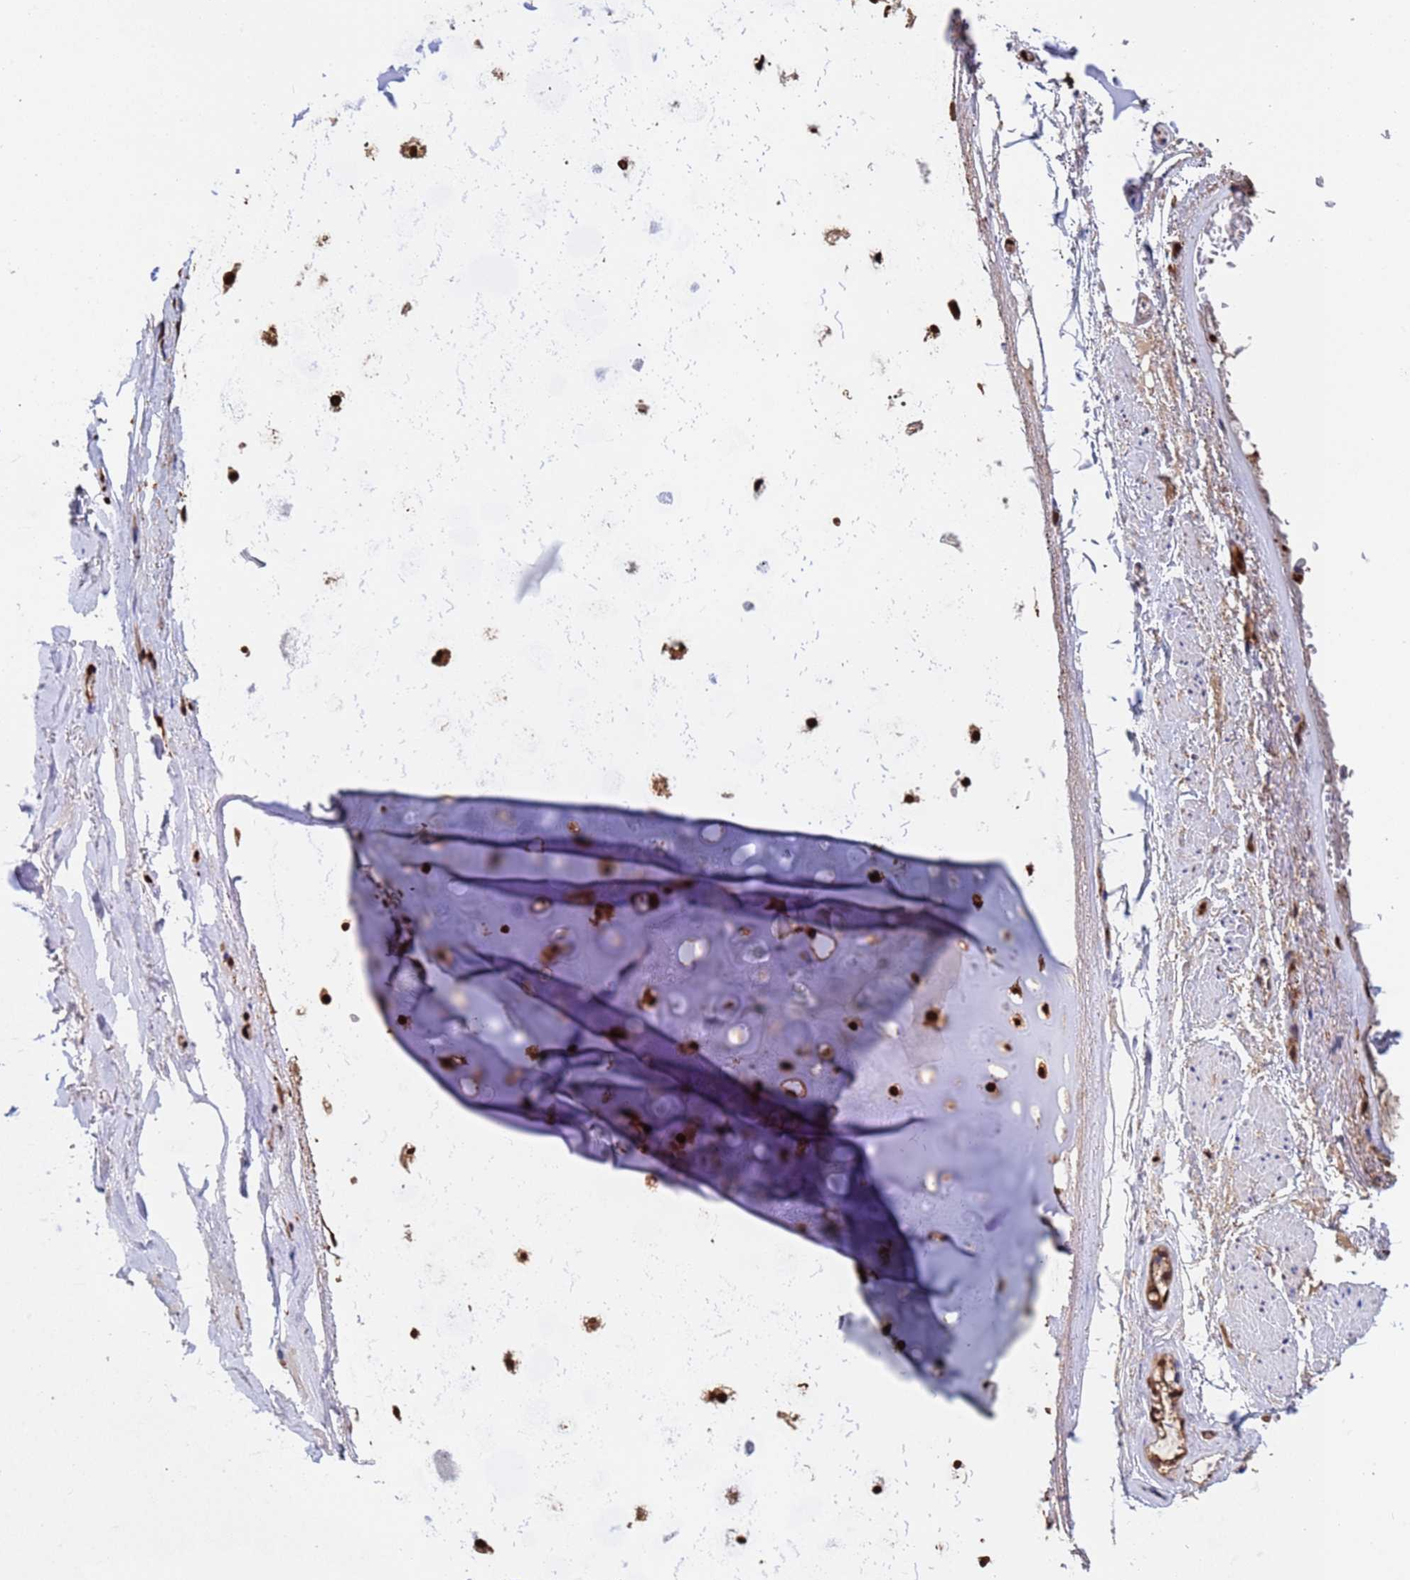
{"staining": {"intensity": "strong", "quantity": "25%-75%", "location": "cytoplasmic/membranous,nuclear"}, "tissue": "adipose tissue", "cell_type": "Adipocytes", "image_type": "normal", "snomed": [{"axis": "morphology", "description": "Normal tissue, NOS"}, {"axis": "topography", "description": "Cartilage tissue"}], "caption": "Adipocytes reveal strong cytoplasmic/membranous,nuclear positivity in approximately 25%-75% of cells in normal adipose tissue. (DAB (3,3'-diaminobenzidine) IHC, brown staining for protein, blue staining for nuclei).", "gene": "SUMO2", "patient": {"sex": "male", "age": 66}}